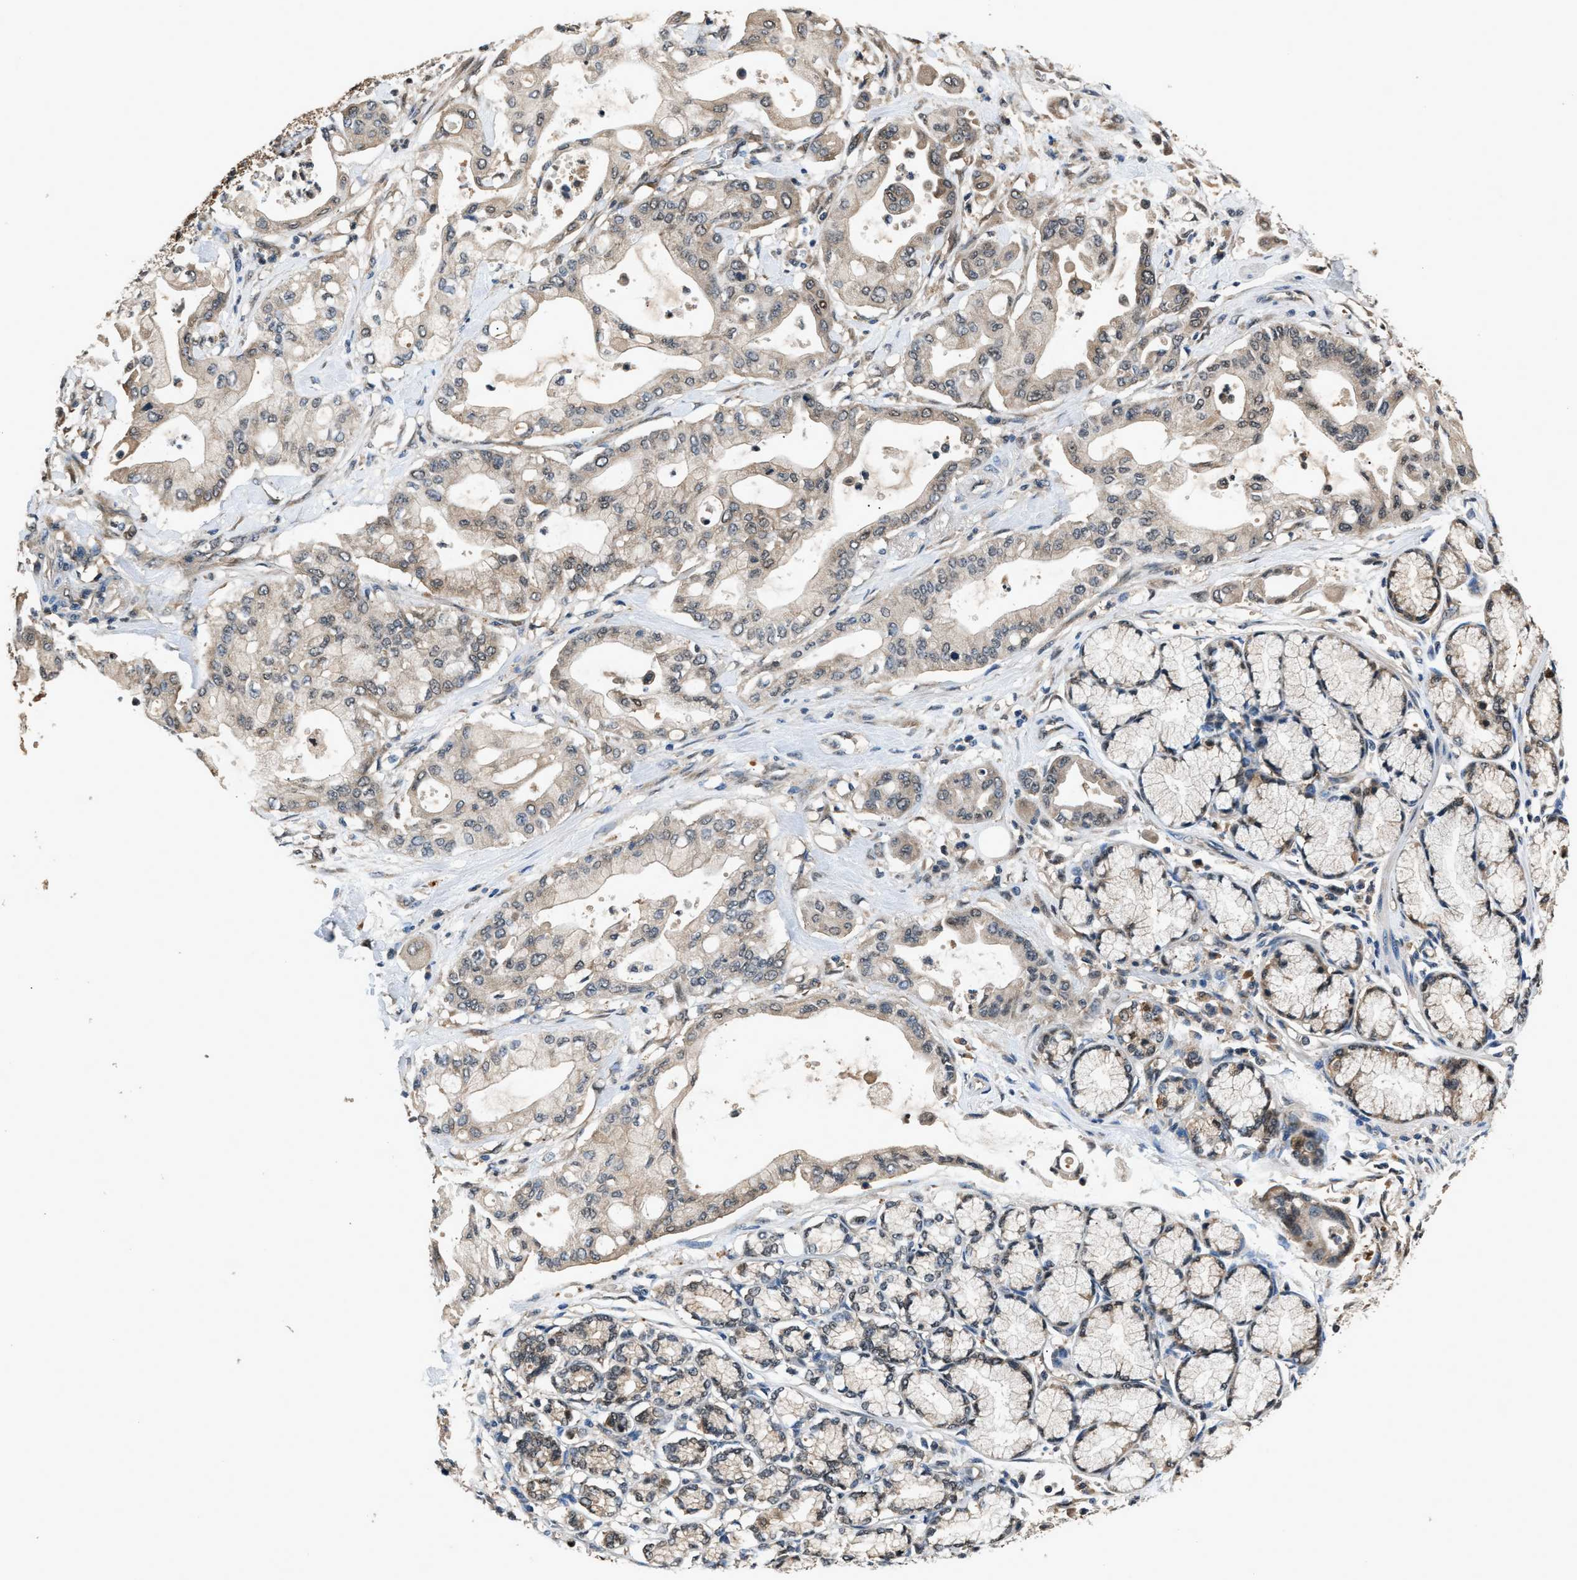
{"staining": {"intensity": "weak", "quantity": "25%-75%", "location": "cytoplasmic/membranous"}, "tissue": "pancreatic cancer", "cell_type": "Tumor cells", "image_type": "cancer", "snomed": [{"axis": "morphology", "description": "Adenocarcinoma, NOS"}, {"axis": "morphology", "description": "Adenocarcinoma, metastatic, NOS"}, {"axis": "topography", "description": "Lymph node"}, {"axis": "topography", "description": "Pancreas"}, {"axis": "topography", "description": "Duodenum"}], "caption": "Pancreatic cancer stained for a protein (brown) shows weak cytoplasmic/membranous positive staining in about 25%-75% of tumor cells.", "gene": "TP53I3", "patient": {"sex": "female", "age": 64}}